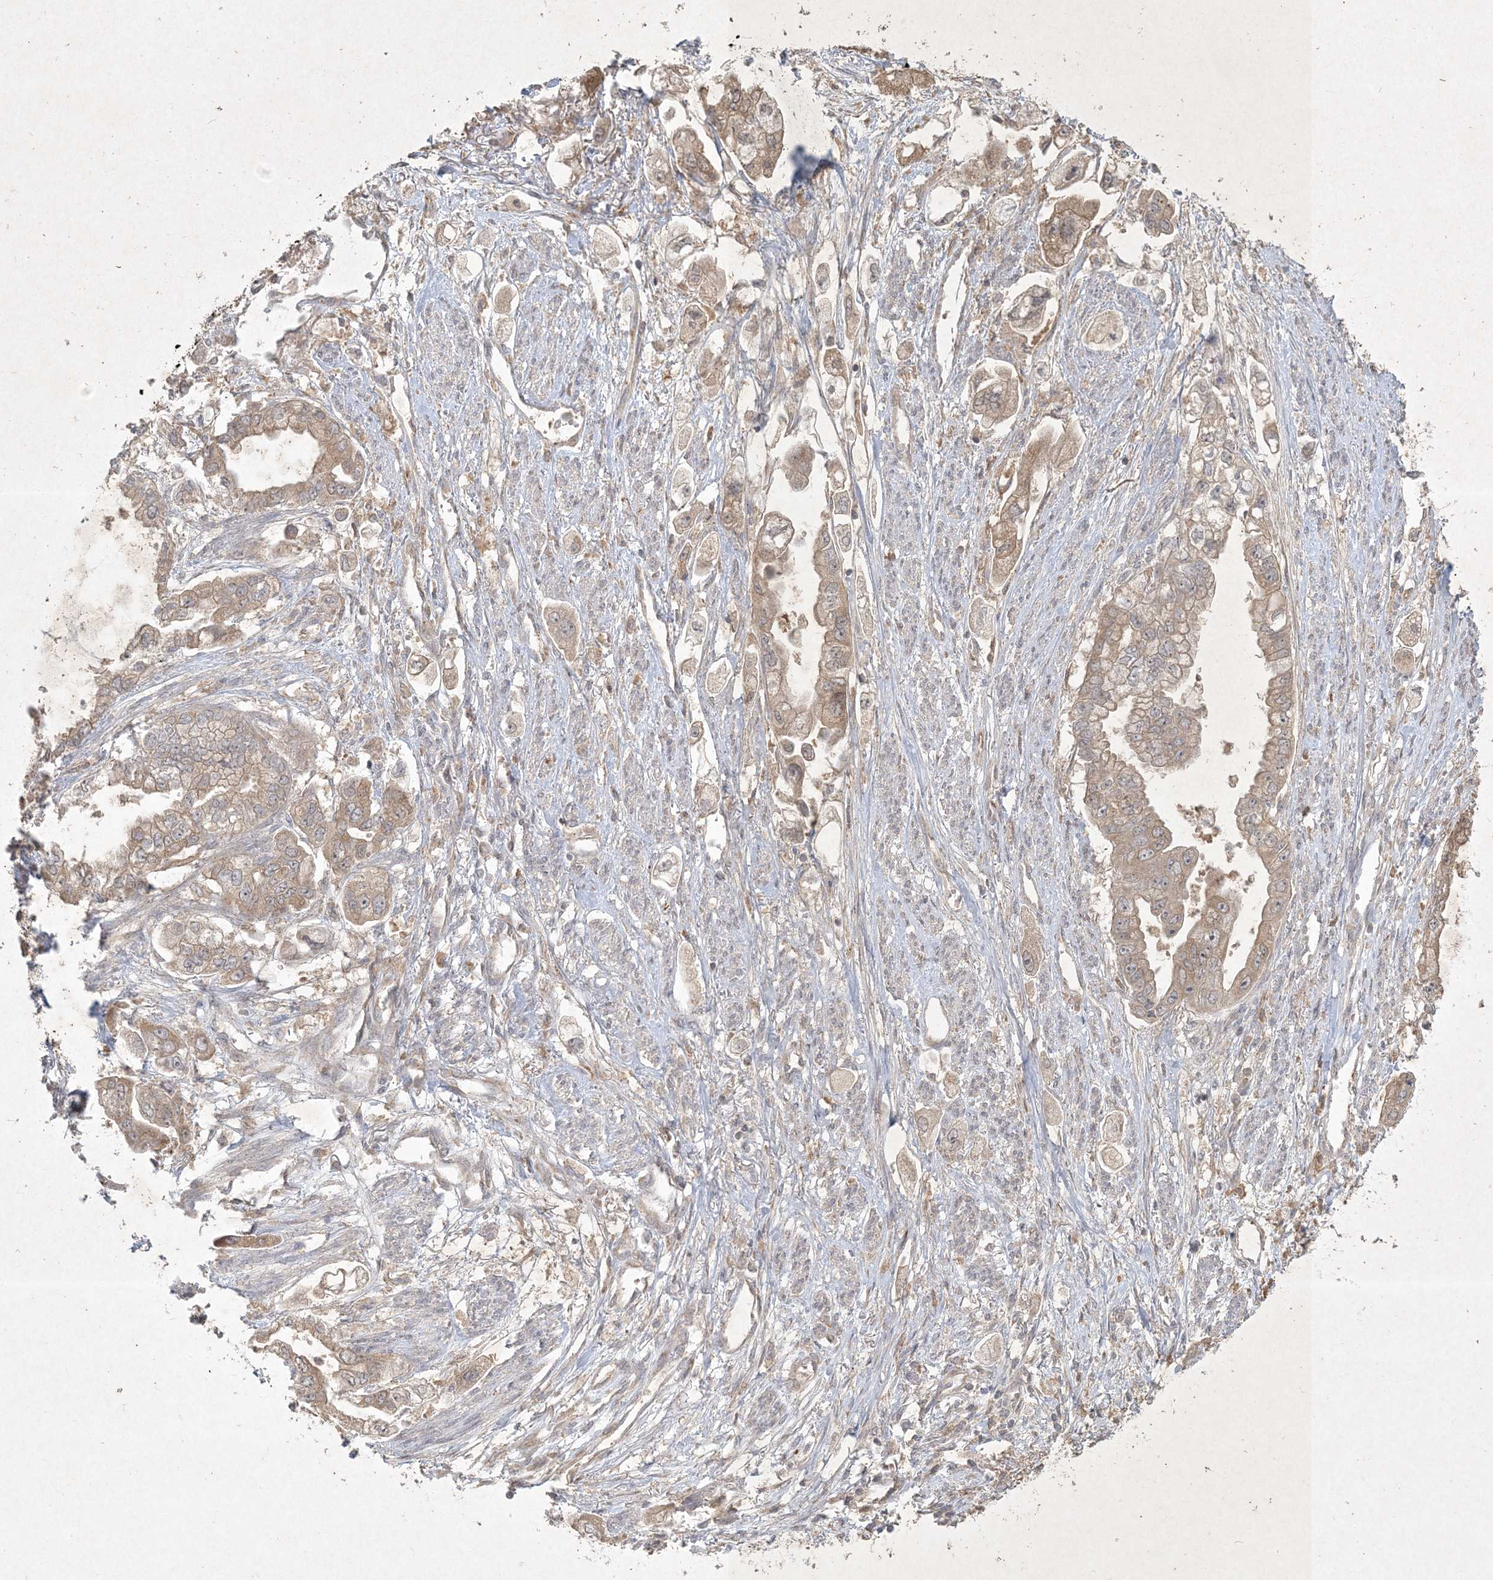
{"staining": {"intensity": "weak", "quantity": ">75%", "location": "cytoplasmic/membranous,nuclear"}, "tissue": "stomach cancer", "cell_type": "Tumor cells", "image_type": "cancer", "snomed": [{"axis": "morphology", "description": "Adenocarcinoma, NOS"}, {"axis": "topography", "description": "Stomach"}], "caption": "Stomach cancer (adenocarcinoma) stained with DAB immunohistochemistry exhibits low levels of weak cytoplasmic/membranous and nuclear expression in about >75% of tumor cells.", "gene": "NRBP2", "patient": {"sex": "male", "age": 62}}